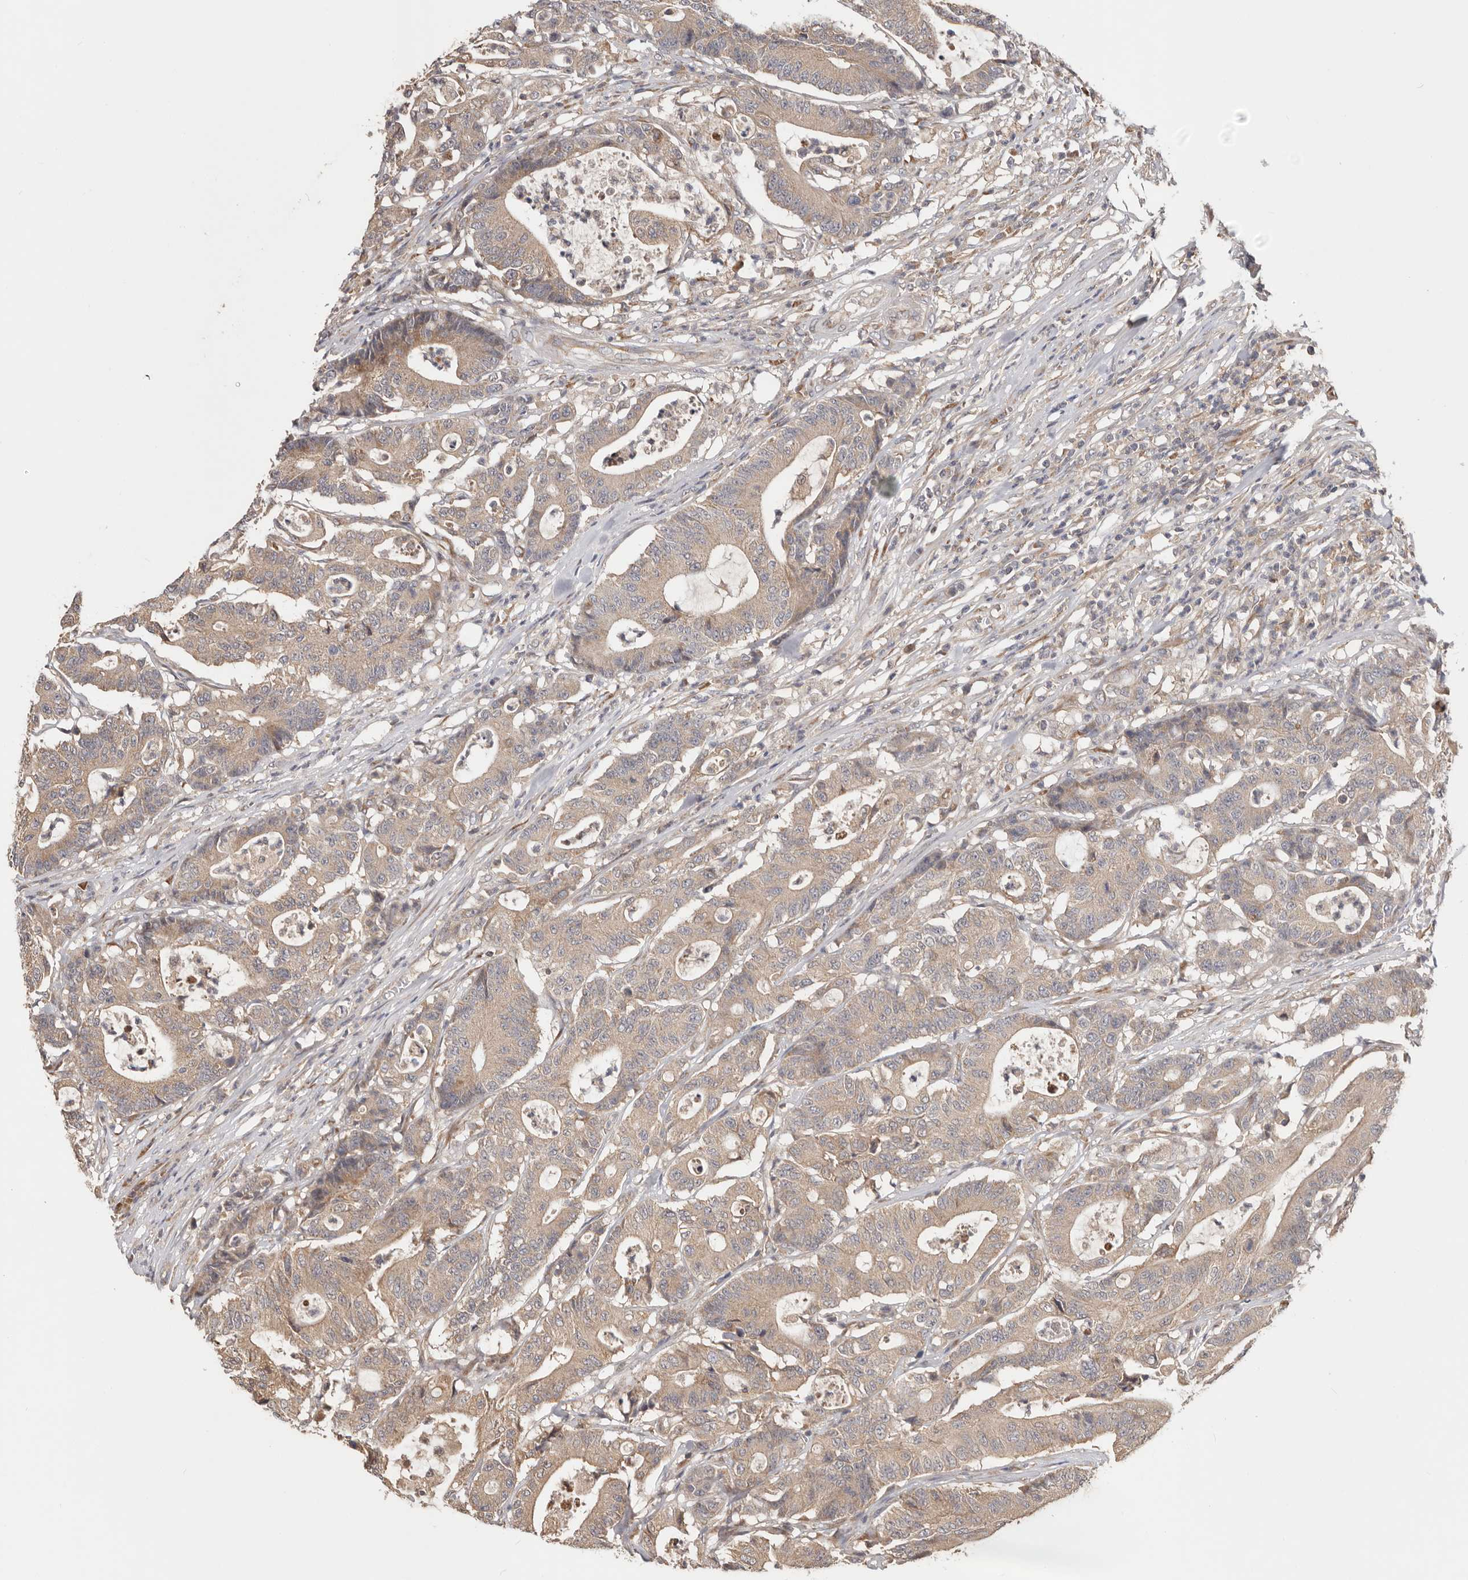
{"staining": {"intensity": "weak", "quantity": ">75%", "location": "cytoplasmic/membranous"}, "tissue": "colorectal cancer", "cell_type": "Tumor cells", "image_type": "cancer", "snomed": [{"axis": "morphology", "description": "Adenocarcinoma, NOS"}, {"axis": "topography", "description": "Colon"}], "caption": "DAB (3,3'-diaminobenzidine) immunohistochemical staining of human colorectal adenocarcinoma displays weak cytoplasmic/membranous protein staining in about >75% of tumor cells.", "gene": "LRP6", "patient": {"sex": "female", "age": 84}}